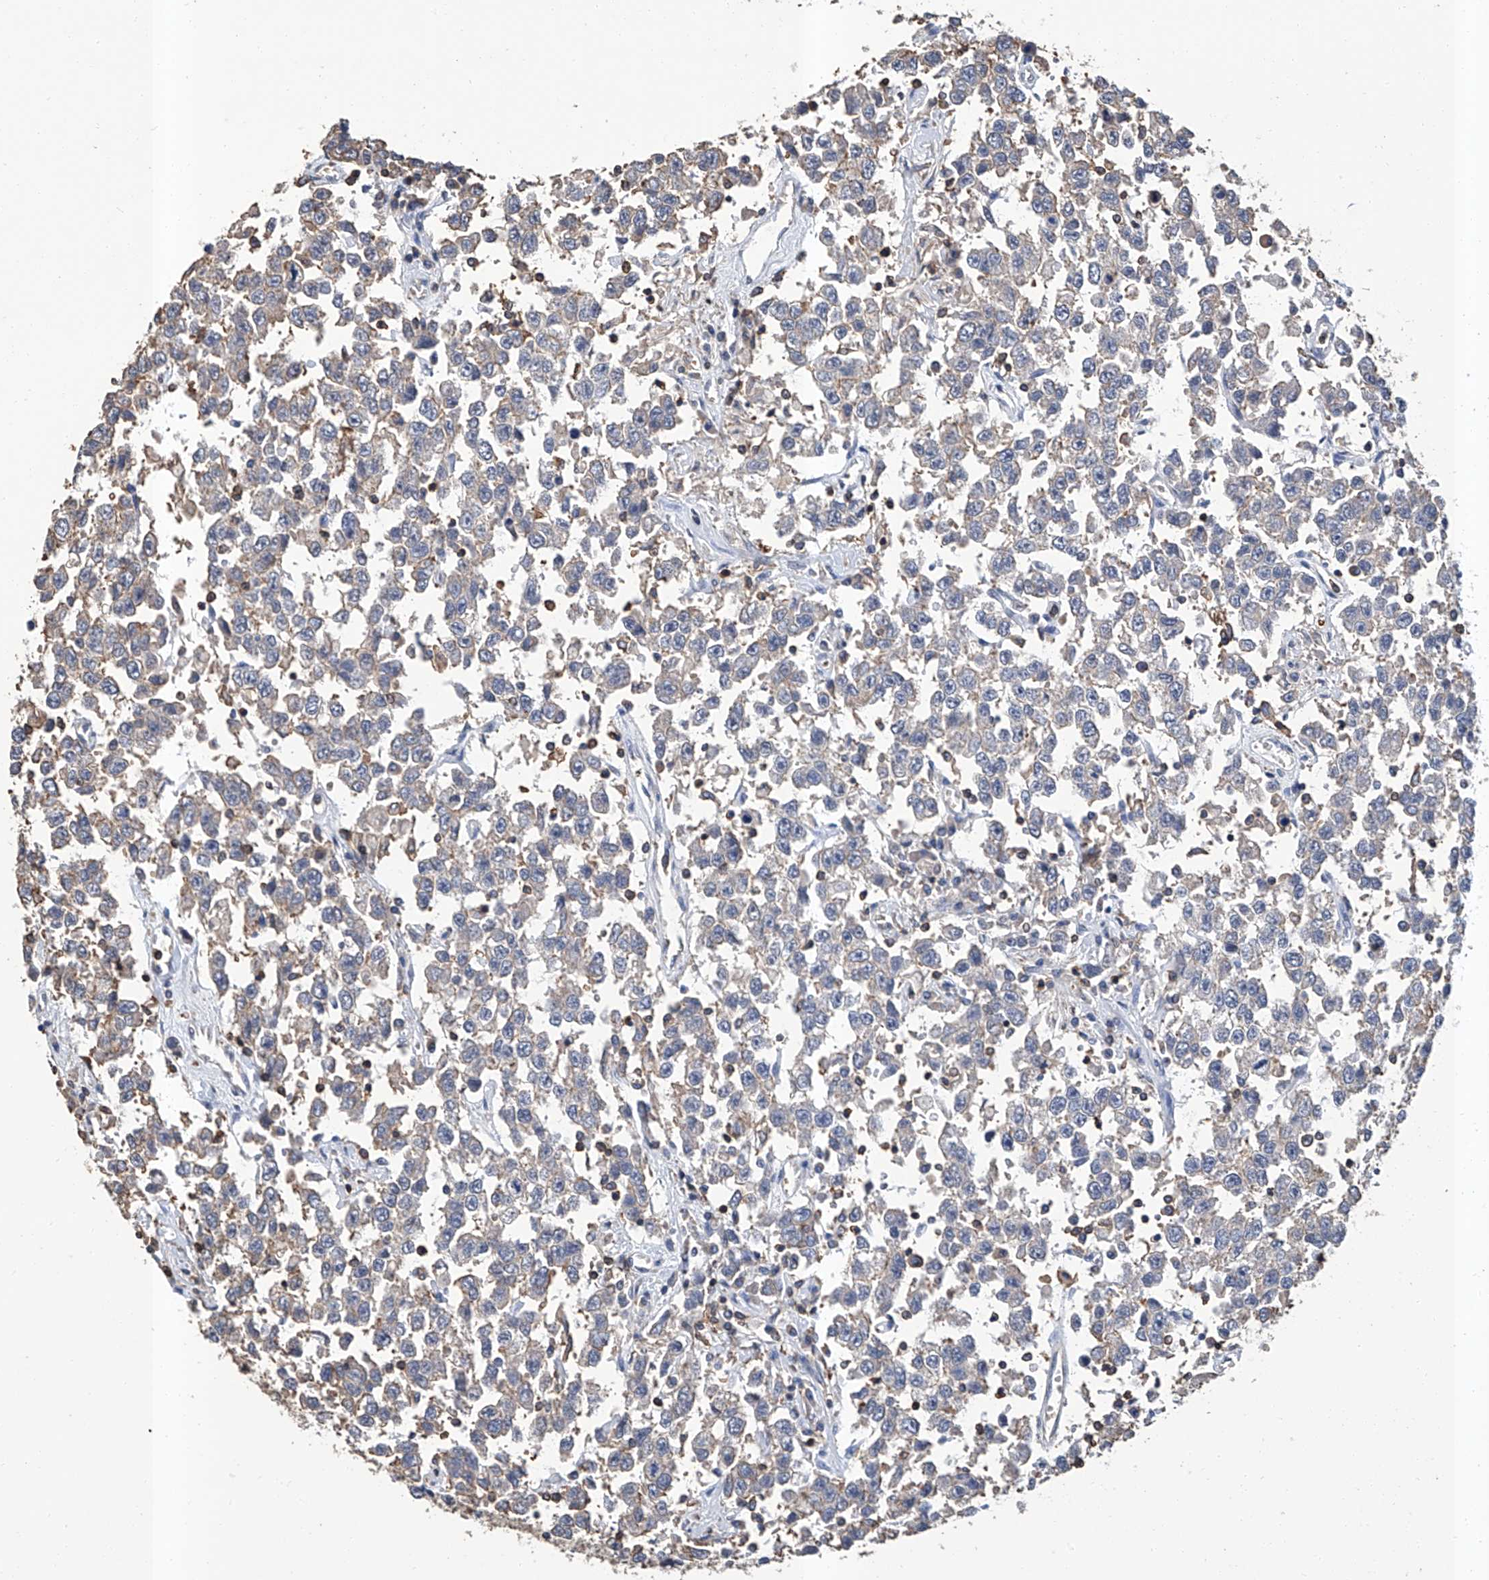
{"staining": {"intensity": "negative", "quantity": "none", "location": "none"}, "tissue": "testis cancer", "cell_type": "Tumor cells", "image_type": "cancer", "snomed": [{"axis": "morphology", "description": "Seminoma, NOS"}, {"axis": "topography", "description": "Testis"}], "caption": "Immunohistochemistry (IHC) of human testis seminoma demonstrates no expression in tumor cells.", "gene": "GPT", "patient": {"sex": "male", "age": 41}}